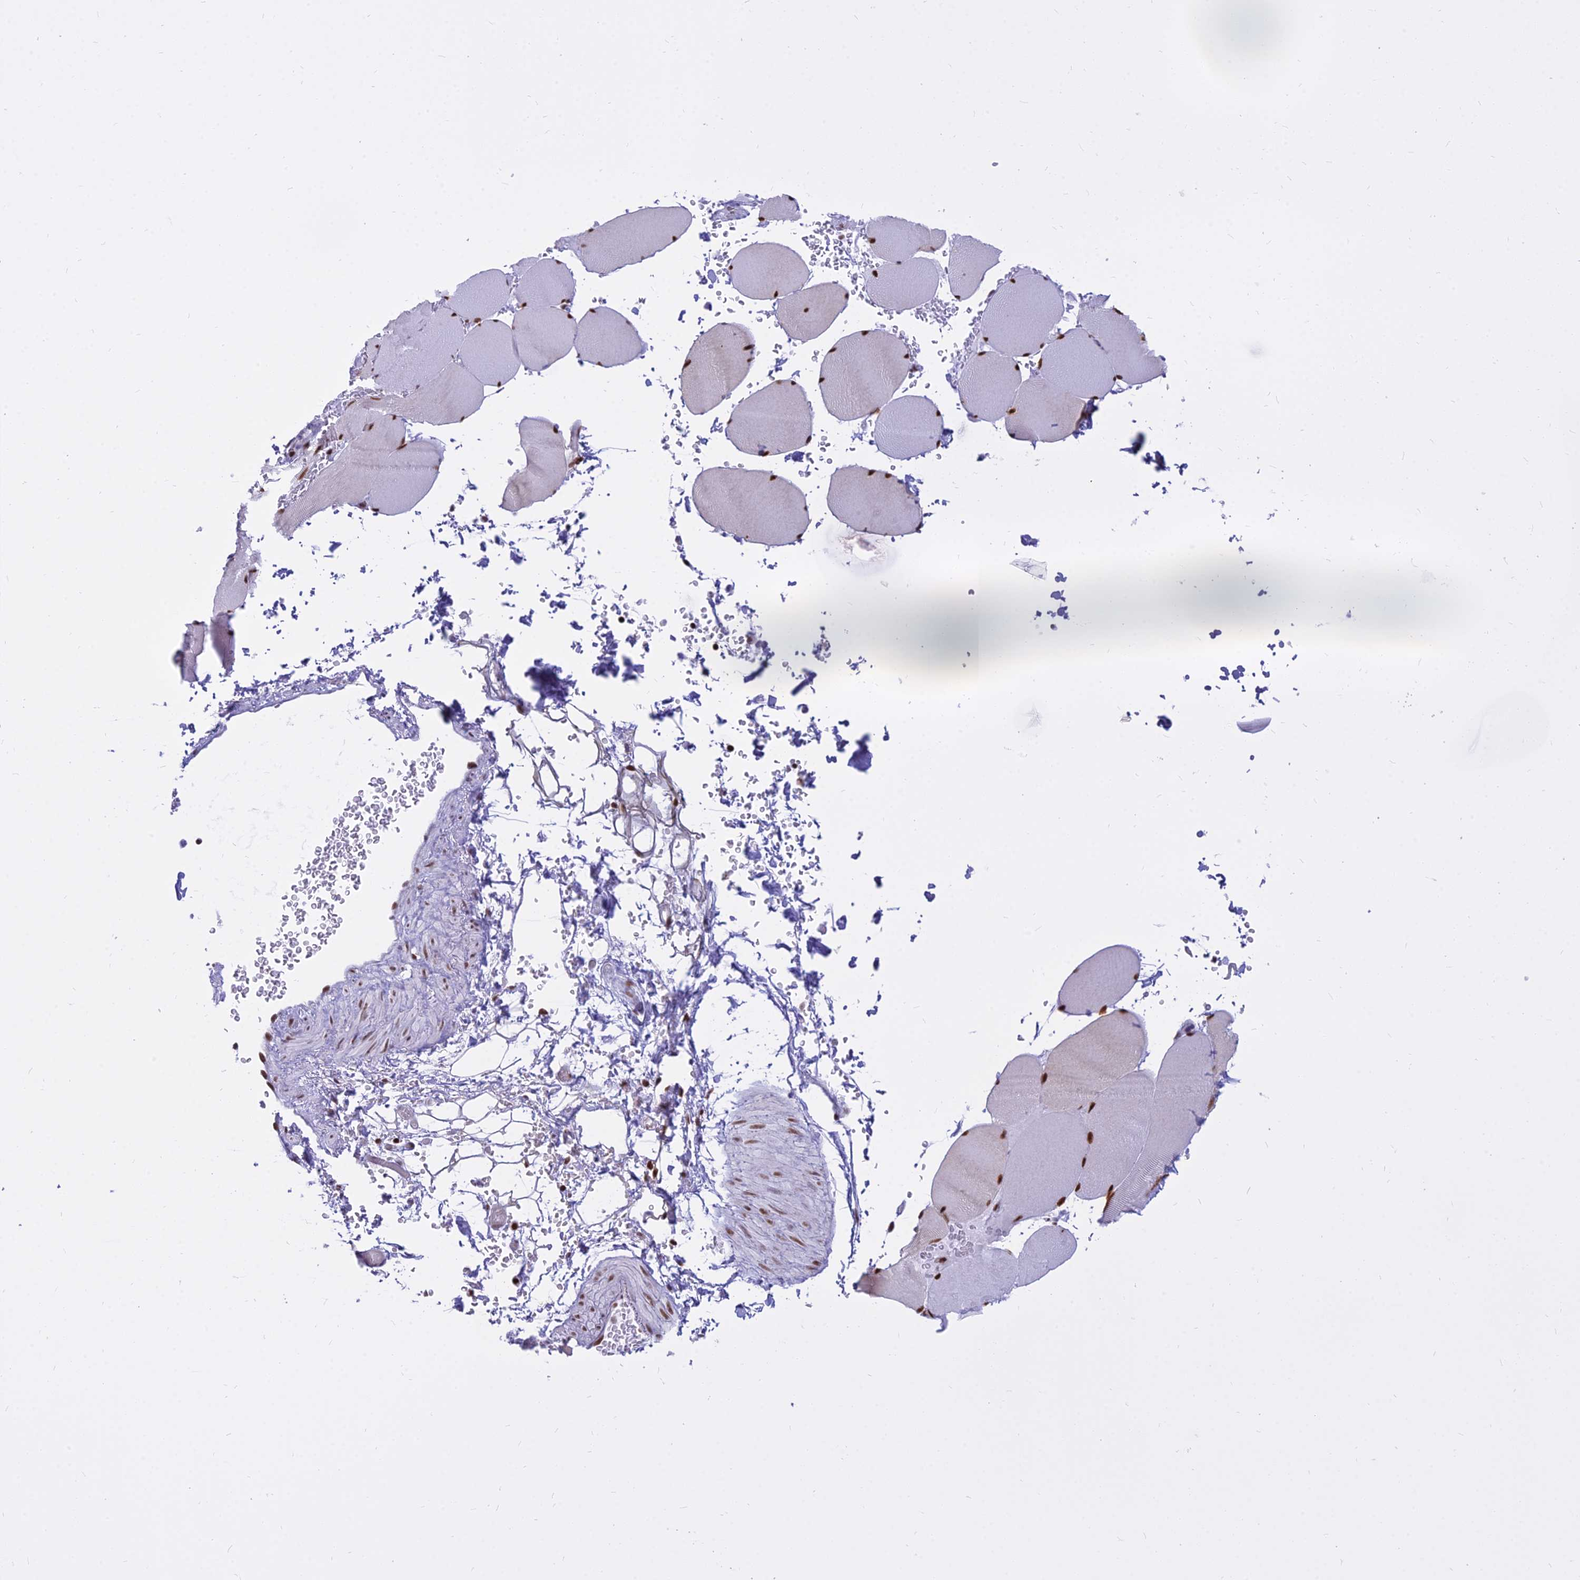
{"staining": {"intensity": "strong", "quantity": ">75%", "location": "nuclear"}, "tissue": "skeletal muscle", "cell_type": "Myocytes", "image_type": "normal", "snomed": [{"axis": "morphology", "description": "Normal tissue, NOS"}, {"axis": "topography", "description": "Skeletal muscle"}, {"axis": "topography", "description": "Head-Neck"}], "caption": "Myocytes display high levels of strong nuclear positivity in approximately >75% of cells in normal human skeletal muscle. Immunohistochemistry (ihc) stains the protein of interest in brown and the nuclei are stained blue.", "gene": "PARP1", "patient": {"sex": "male", "age": 66}}